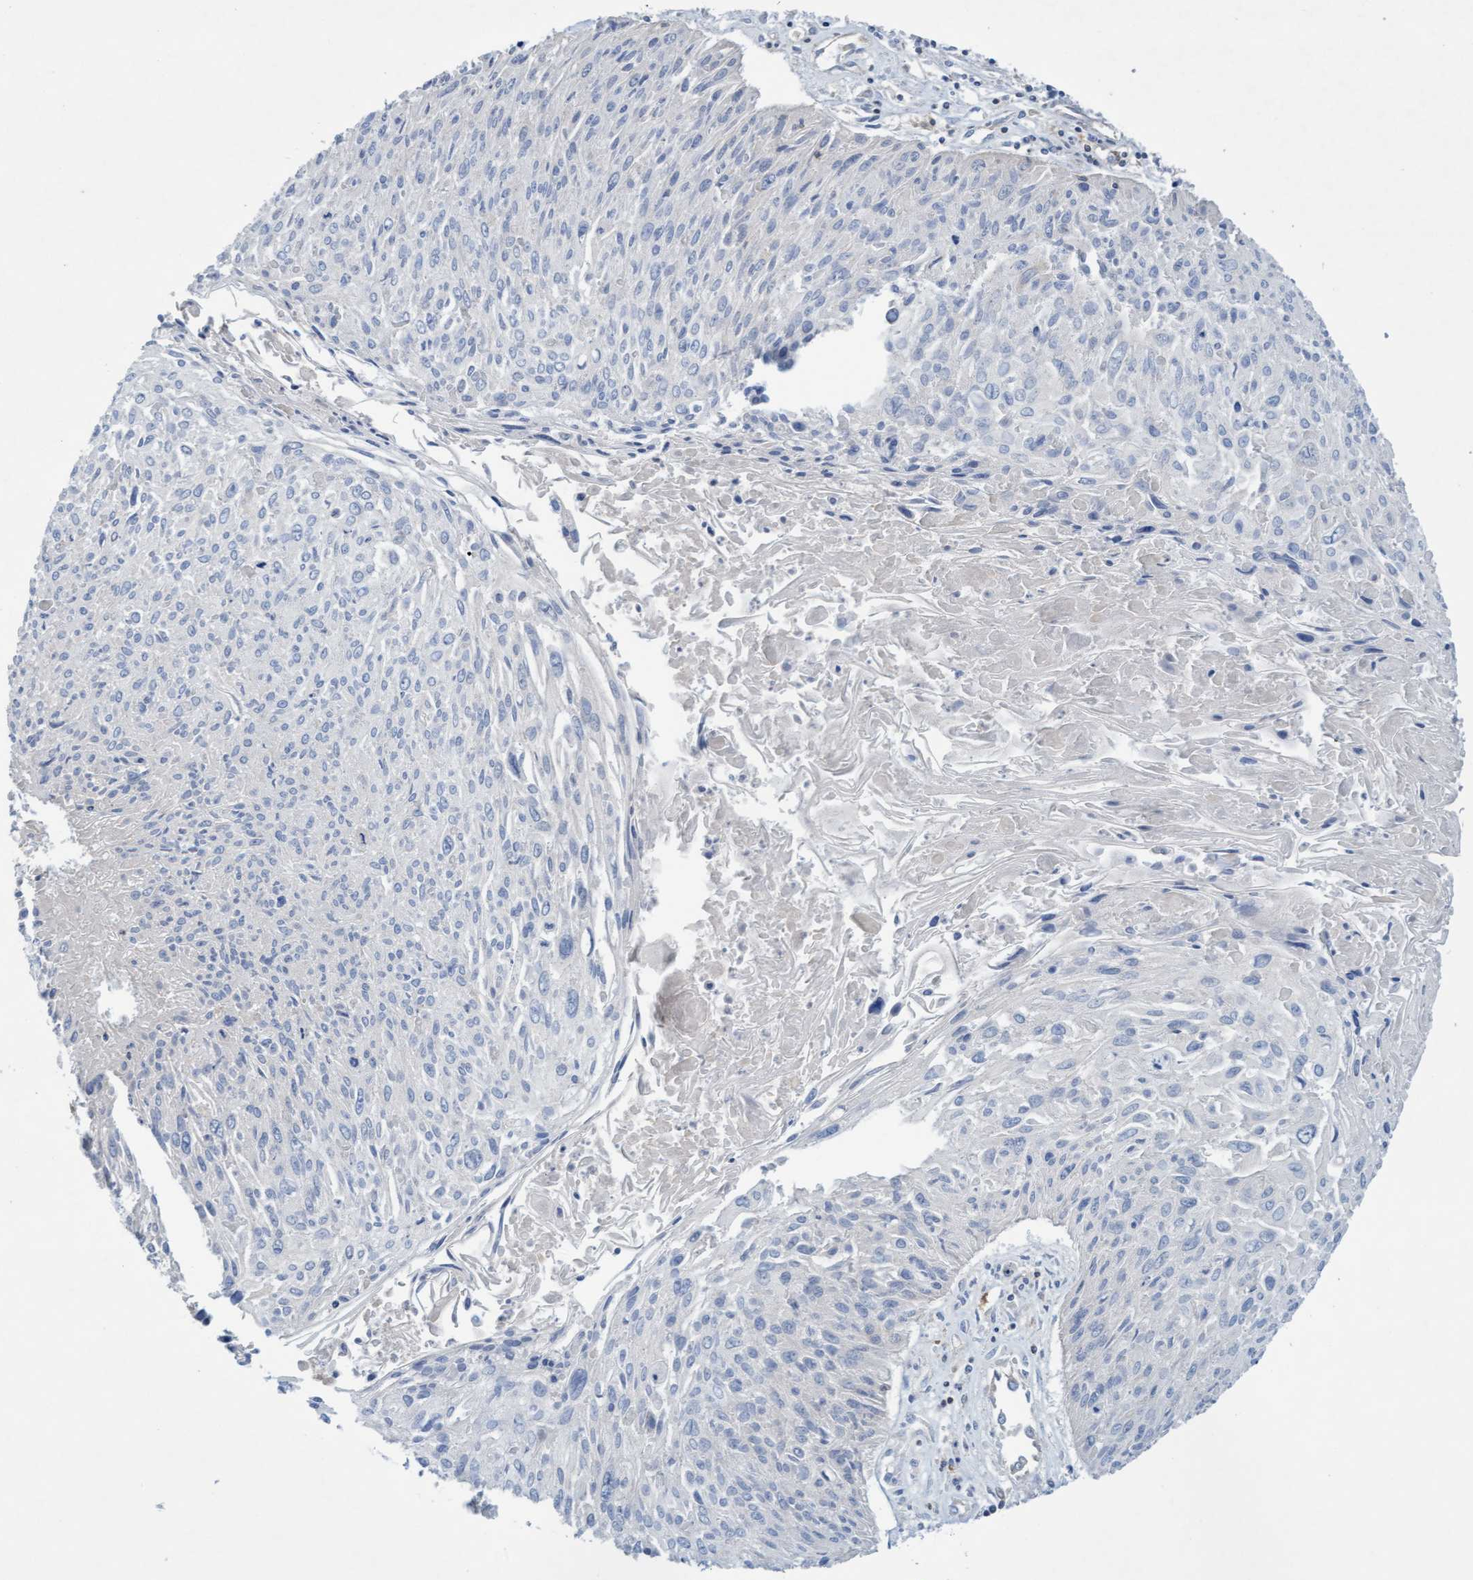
{"staining": {"intensity": "negative", "quantity": "none", "location": "none"}, "tissue": "cervical cancer", "cell_type": "Tumor cells", "image_type": "cancer", "snomed": [{"axis": "morphology", "description": "Squamous cell carcinoma, NOS"}, {"axis": "topography", "description": "Cervix"}], "caption": "Immunohistochemistry of squamous cell carcinoma (cervical) exhibits no positivity in tumor cells. The staining is performed using DAB (3,3'-diaminobenzidine) brown chromogen with nuclei counter-stained in using hematoxylin.", "gene": "SIGIRR", "patient": {"sex": "female", "age": 51}}